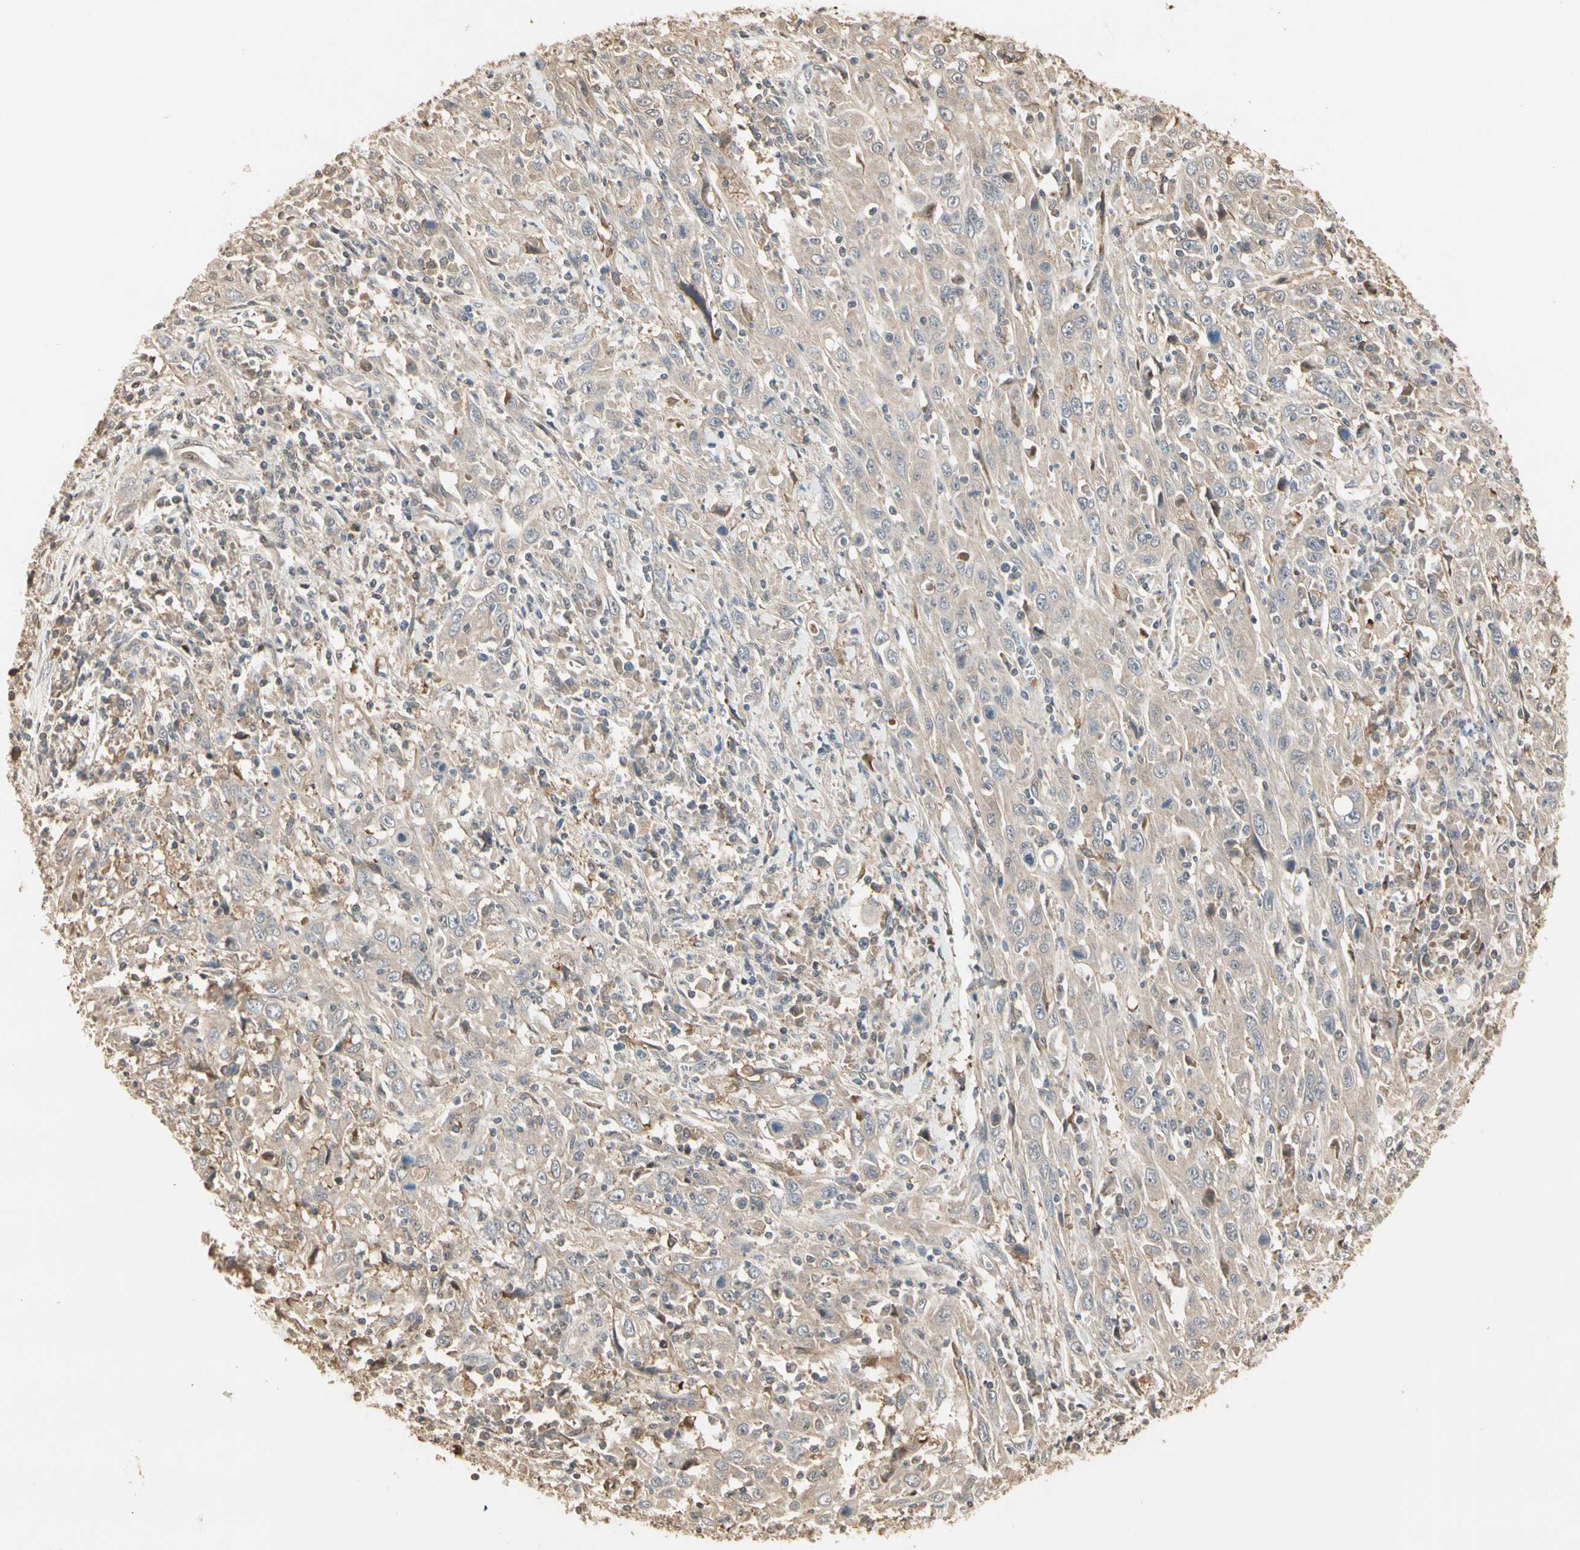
{"staining": {"intensity": "weak", "quantity": ">75%", "location": "cytoplasmic/membranous"}, "tissue": "cervical cancer", "cell_type": "Tumor cells", "image_type": "cancer", "snomed": [{"axis": "morphology", "description": "Squamous cell carcinoma, NOS"}, {"axis": "topography", "description": "Cervix"}], "caption": "This is an image of immunohistochemistry (IHC) staining of cervical cancer (squamous cell carcinoma), which shows weak staining in the cytoplasmic/membranous of tumor cells.", "gene": "DRG2", "patient": {"sex": "female", "age": 46}}